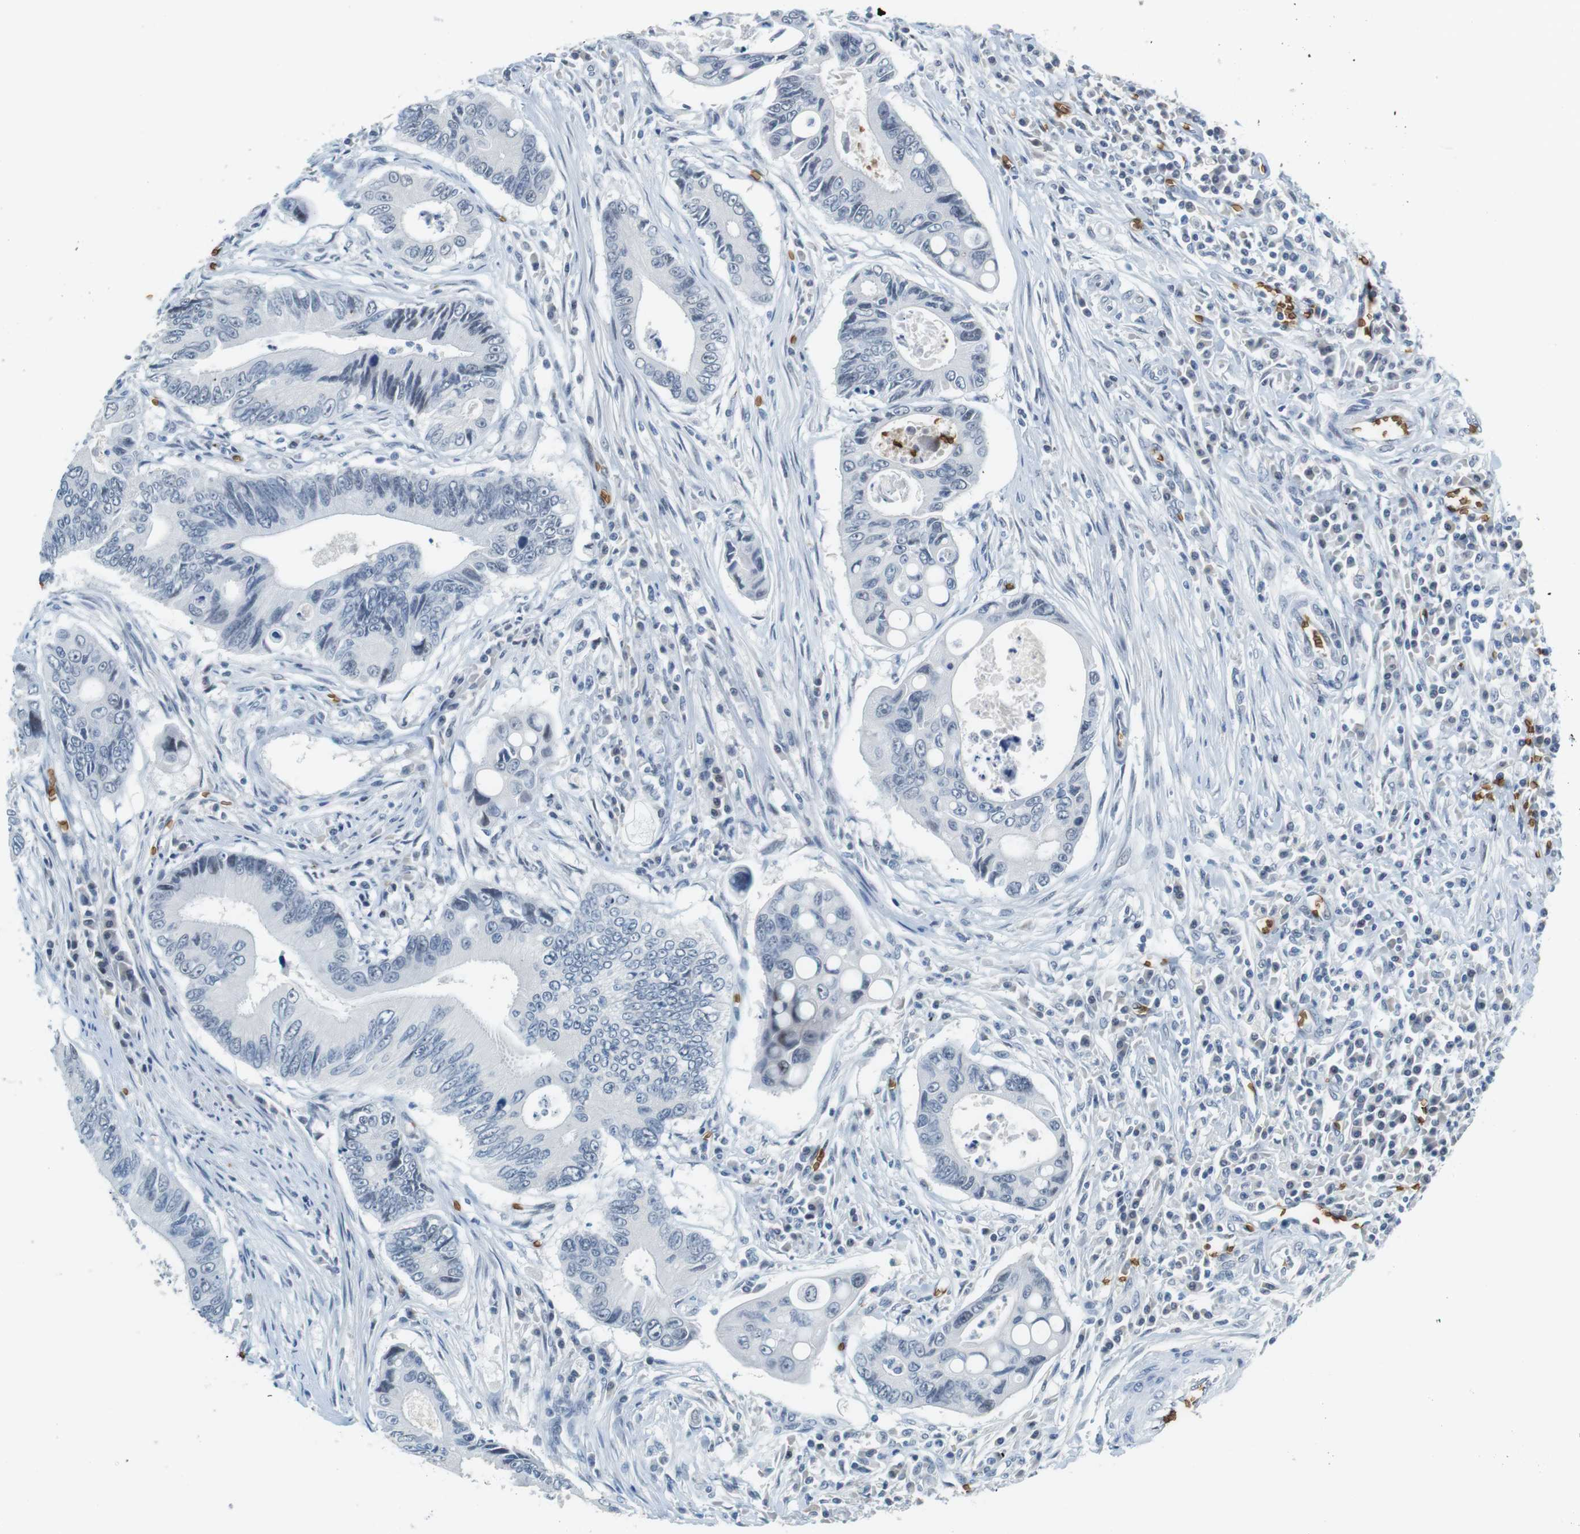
{"staining": {"intensity": "negative", "quantity": "none", "location": "none"}, "tissue": "colorectal cancer", "cell_type": "Tumor cells", "image_type": "cancer", "snomed": [{"axis": "morphology", "description": "Inflammation, NOS"}, {"axis": "morphology", "description": "Adenocarcinoma, NOS"}, {"axis": "topography", "description": "Colon"}], "caption": "DAB (3,3'-diaminobenzidine) immunohistochemical staining of adenocarcinoma (colorectal) exhibits no significant expression in tumor cells.", "gene": "SLC4A1", "patient": {"sex": "male", "age": 72}}